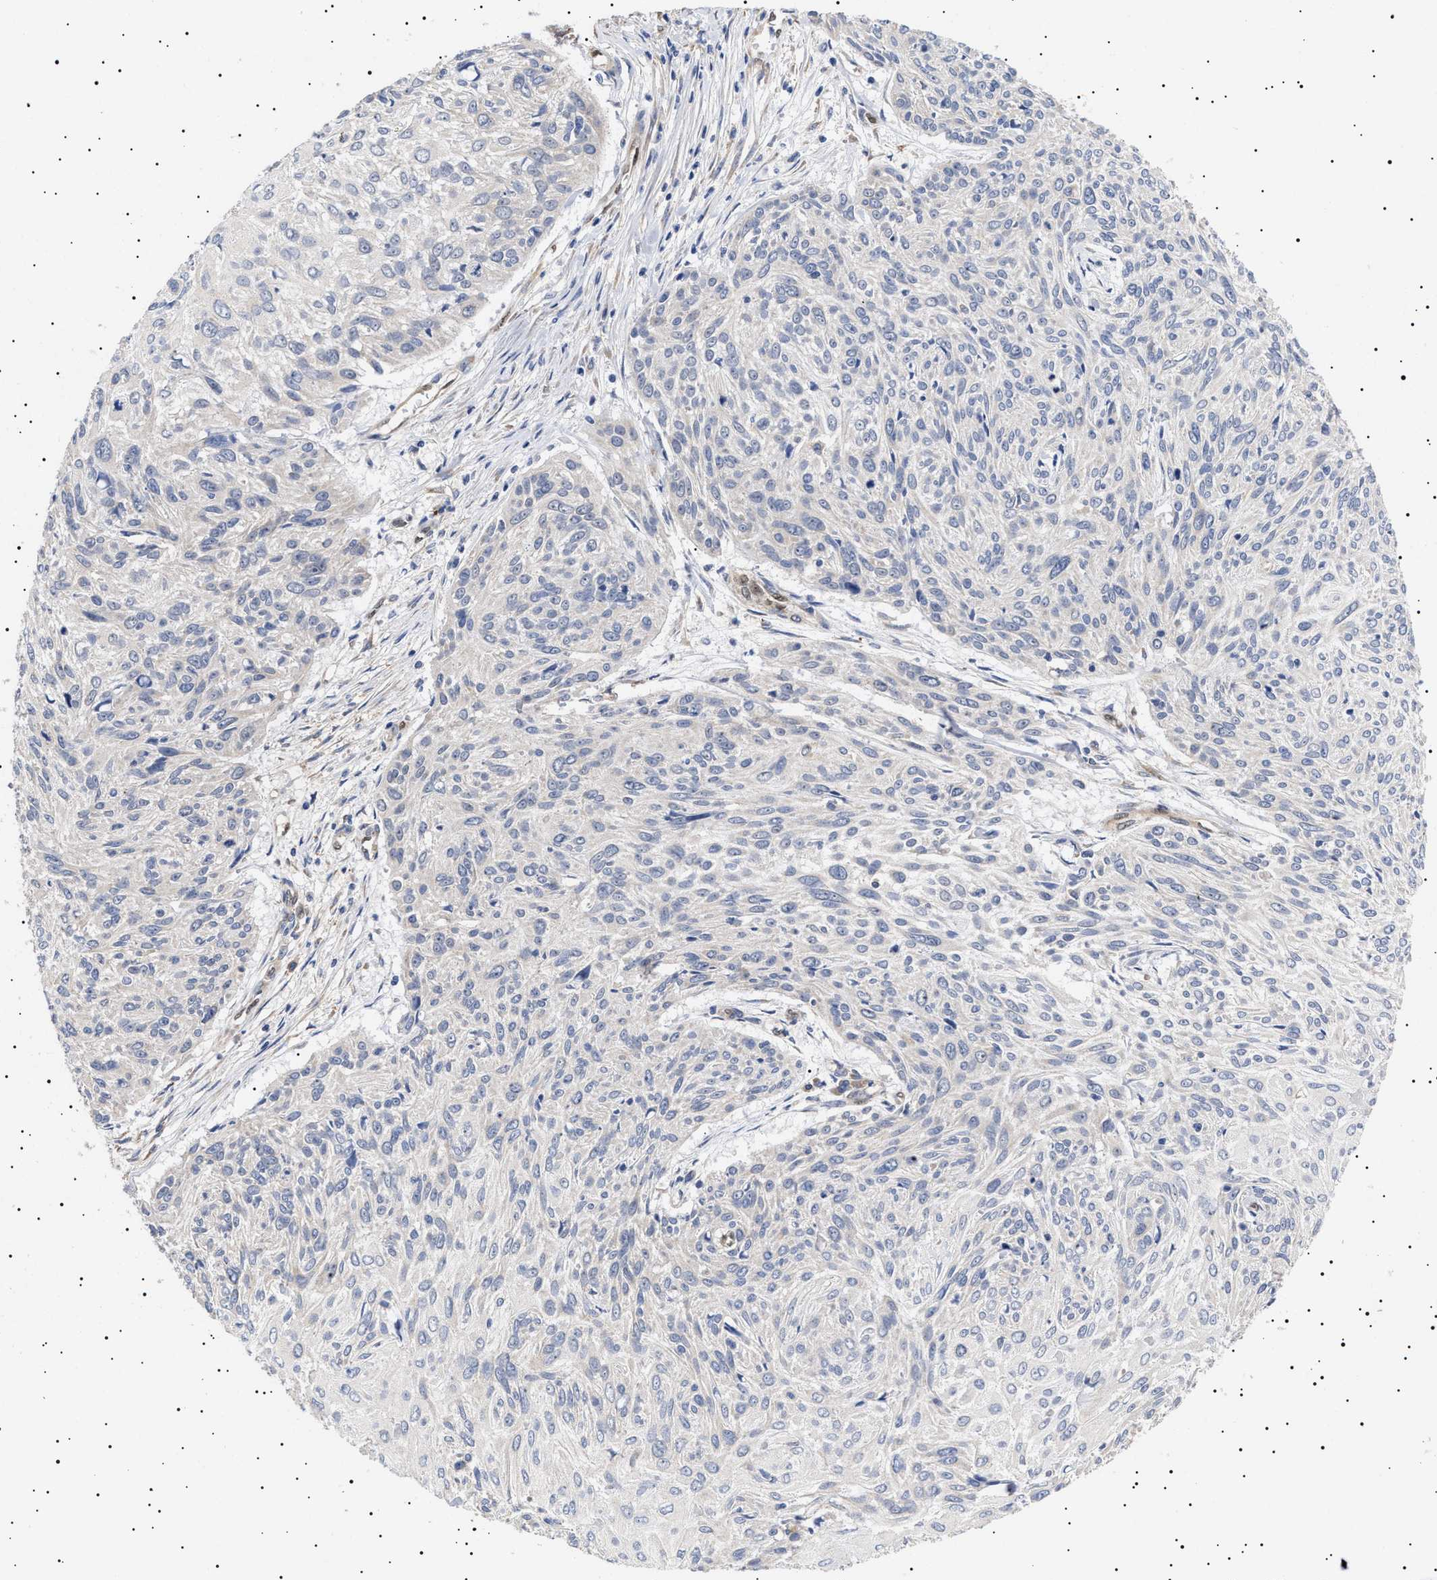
{"staining": {"intensity": "negative", "quantity": "none", "location": "none"}, "tissue": "cervical cancer", "cell_type": "Tumor cells", "image_type": "cancer", "snomed": [{"axis": "morphology", "description": "Squamous cell carcinoma, NOS"}, {"axis": "topography", "description": "Cervix"}], "caption": "Squamous cell carcinoma (cervical) was stained to show a protein in brown. There is no significant staining in tumor cells.", "gene": "KRBA1", "patient": {"sex": "female", "age": 51}}